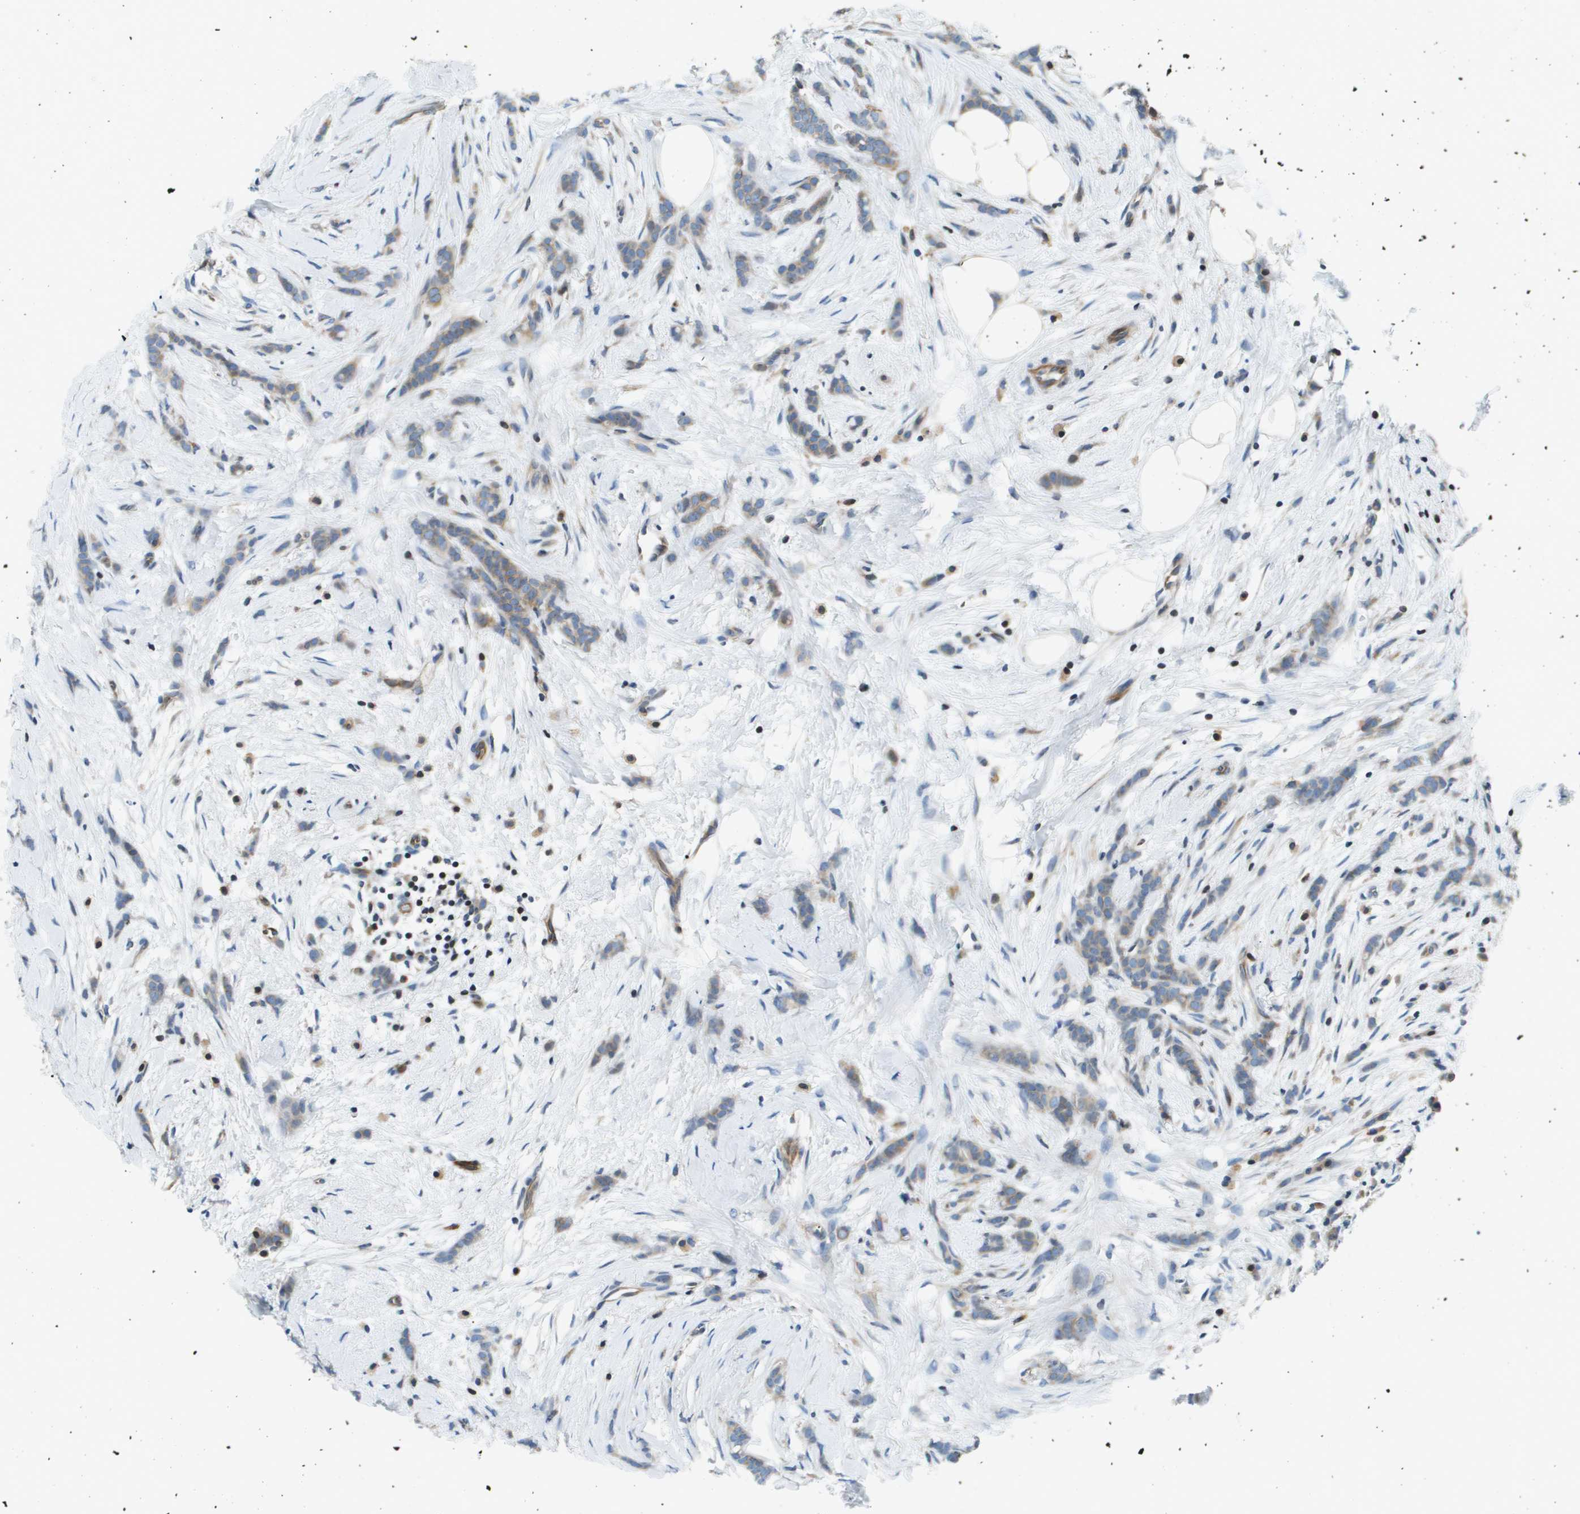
{"staining": {"intensity": "weak", "quantity": ">75%", "location": "cytoplasmic/membranous"}, "tissue": "breast cancer", "cell_type": "Tumor cells", "image_type": "cancer", "snomed": [{"axis": "morphology", "description": "Lobular carcinoma, in situ"}, {"axis": "morphology", "description": "Lobular carcinoma"}, {"axis": "topography", "description": "Breast"}], "caption": "Weak cytoplasmic/membranous expression for a protein is seen in about >75% of tumor cells of breast cancer (lobular carcinoma) using immunohistochemistry (IHC).", "gene": "ESYT1", "patient": {"sex": "female", "age": 41}}